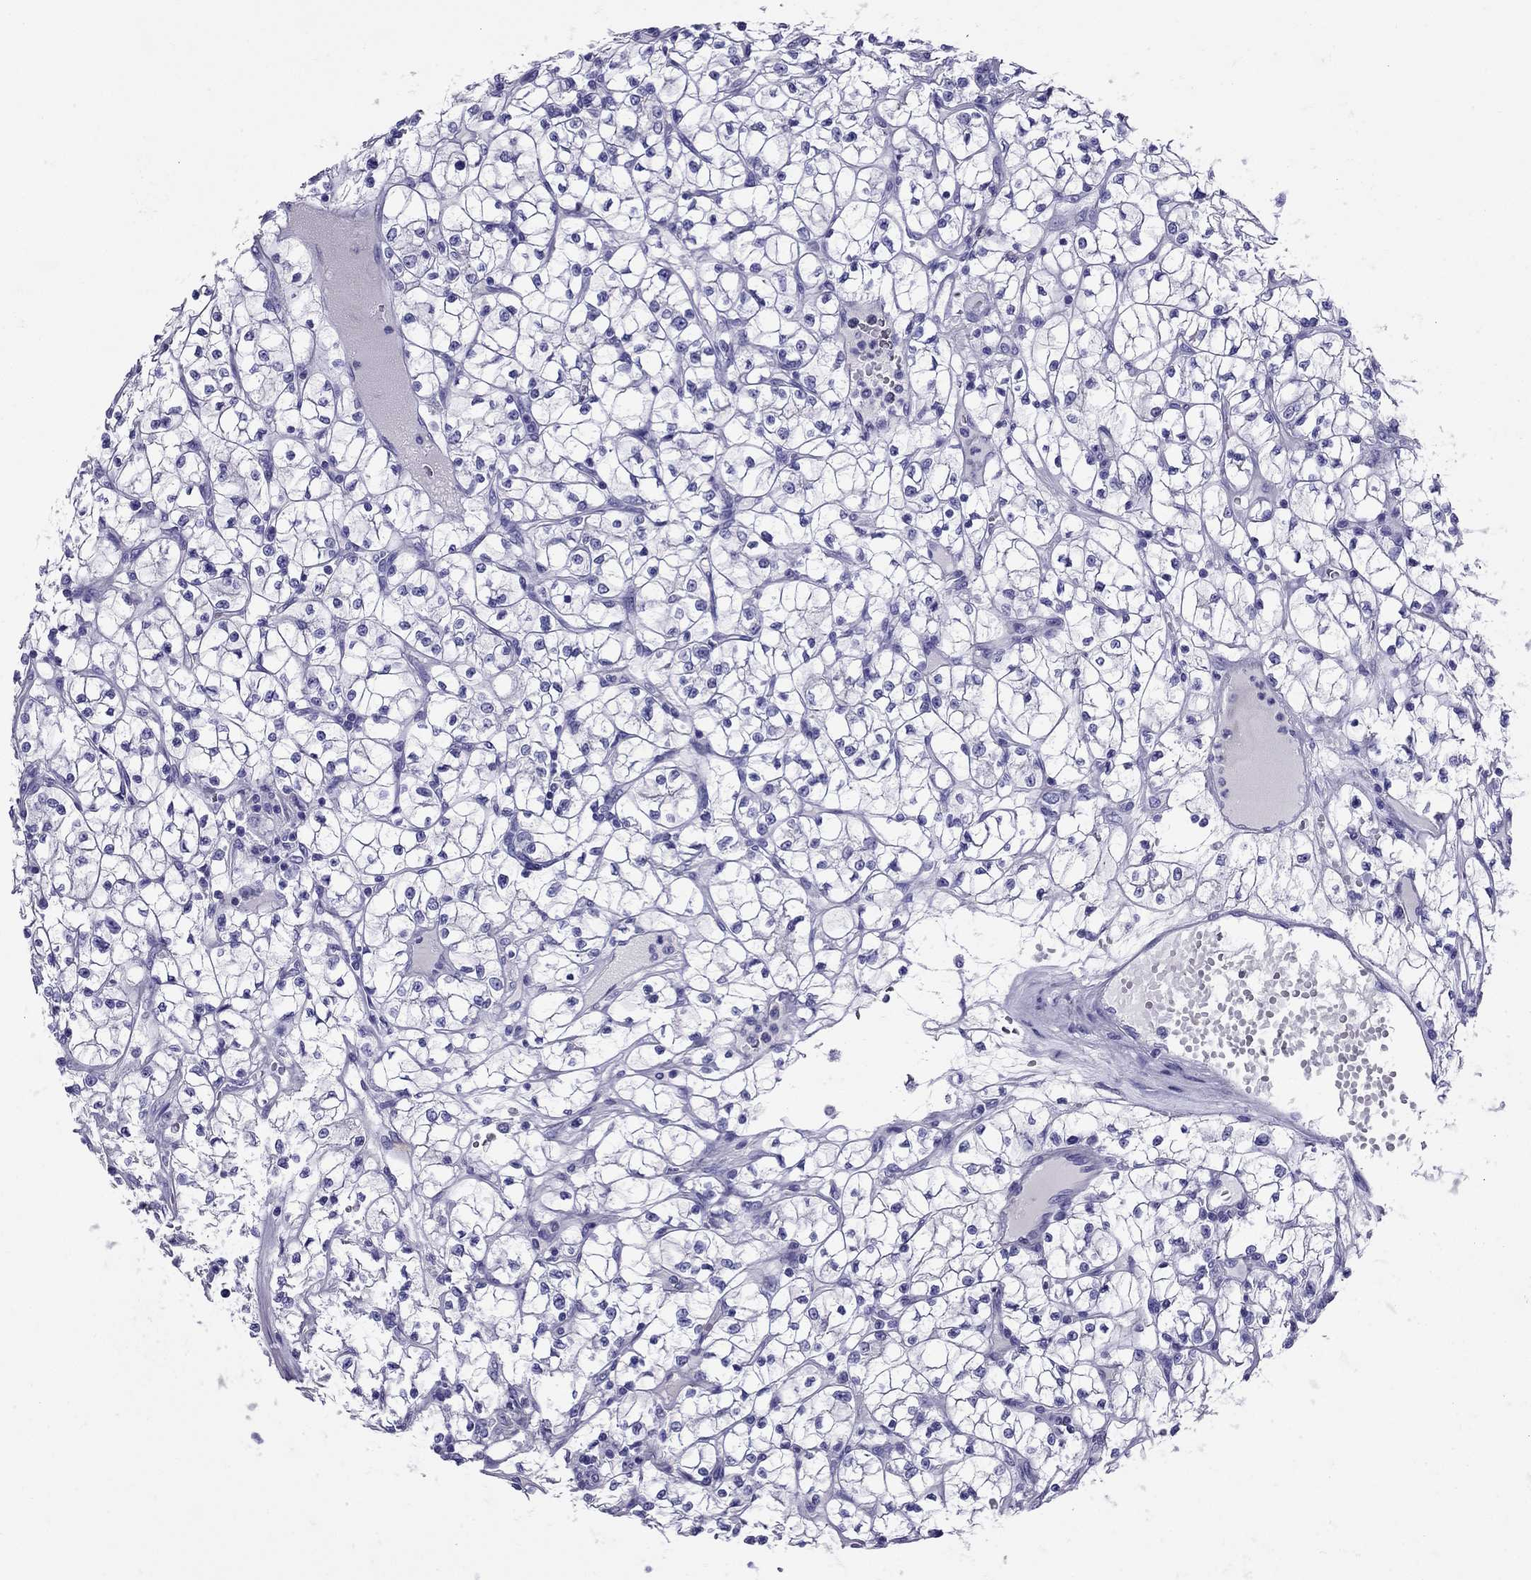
{"staining": {"intensity": "negative", "quantity": "none", "location": "none"}, "tissue": "renal cancer", "cell_type": "Tumor cells", "image_type": "cancer", "snomed": [{"axis": "morphology", "description": "Adenocarcinoma, NOS"}, {"axis": "topography", "description": "Kidney"}], "caption": "Renal cancer was stained to show a protein in brown. There is no significant expression in tumor cells.", "gene": "AVPR1B", "patient": {"sex": "female", "age": 64}}